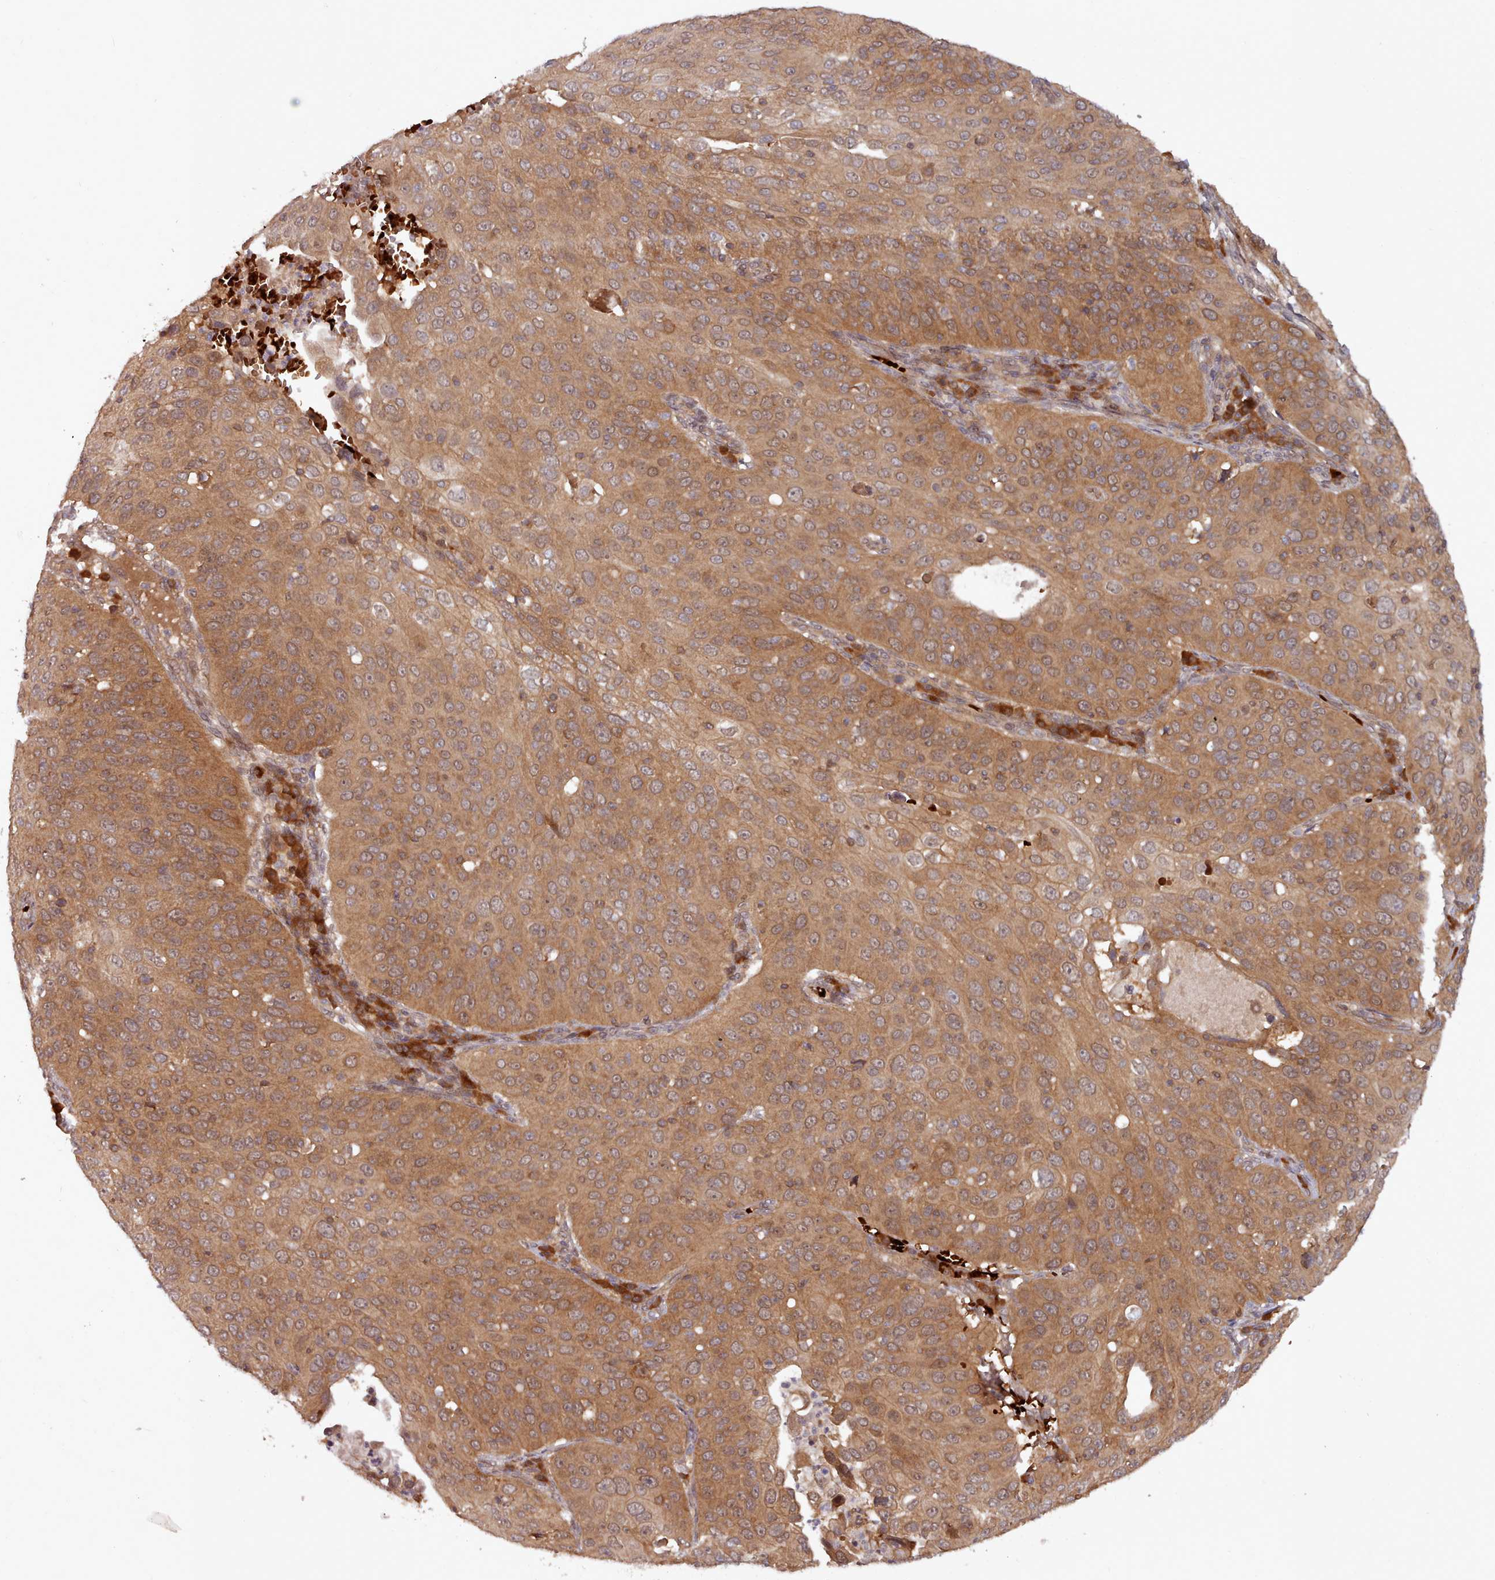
{"staining": {"intensity": "moderate", "quantity": ">75%", "location": "cytoplasmic/membranous"}, "tissue": "cervical cancer", "cell_type": "Tumor cells", "image_type": "cancer", "snomed": [{"axis": "morphology", "description": "Squamous cell carcinoma, NOS"}, {"axis": "topography", "description": "Cervix"}], "caption": "The histopathology image shows staining of cervical cancer (squamous cell carcinoma), revealing moderate cytoplasmic/membranous protein expression (brown color) within tumor cells.", "gene": "UBE2G1", "patient": {"sex": "female", "age": 36}}